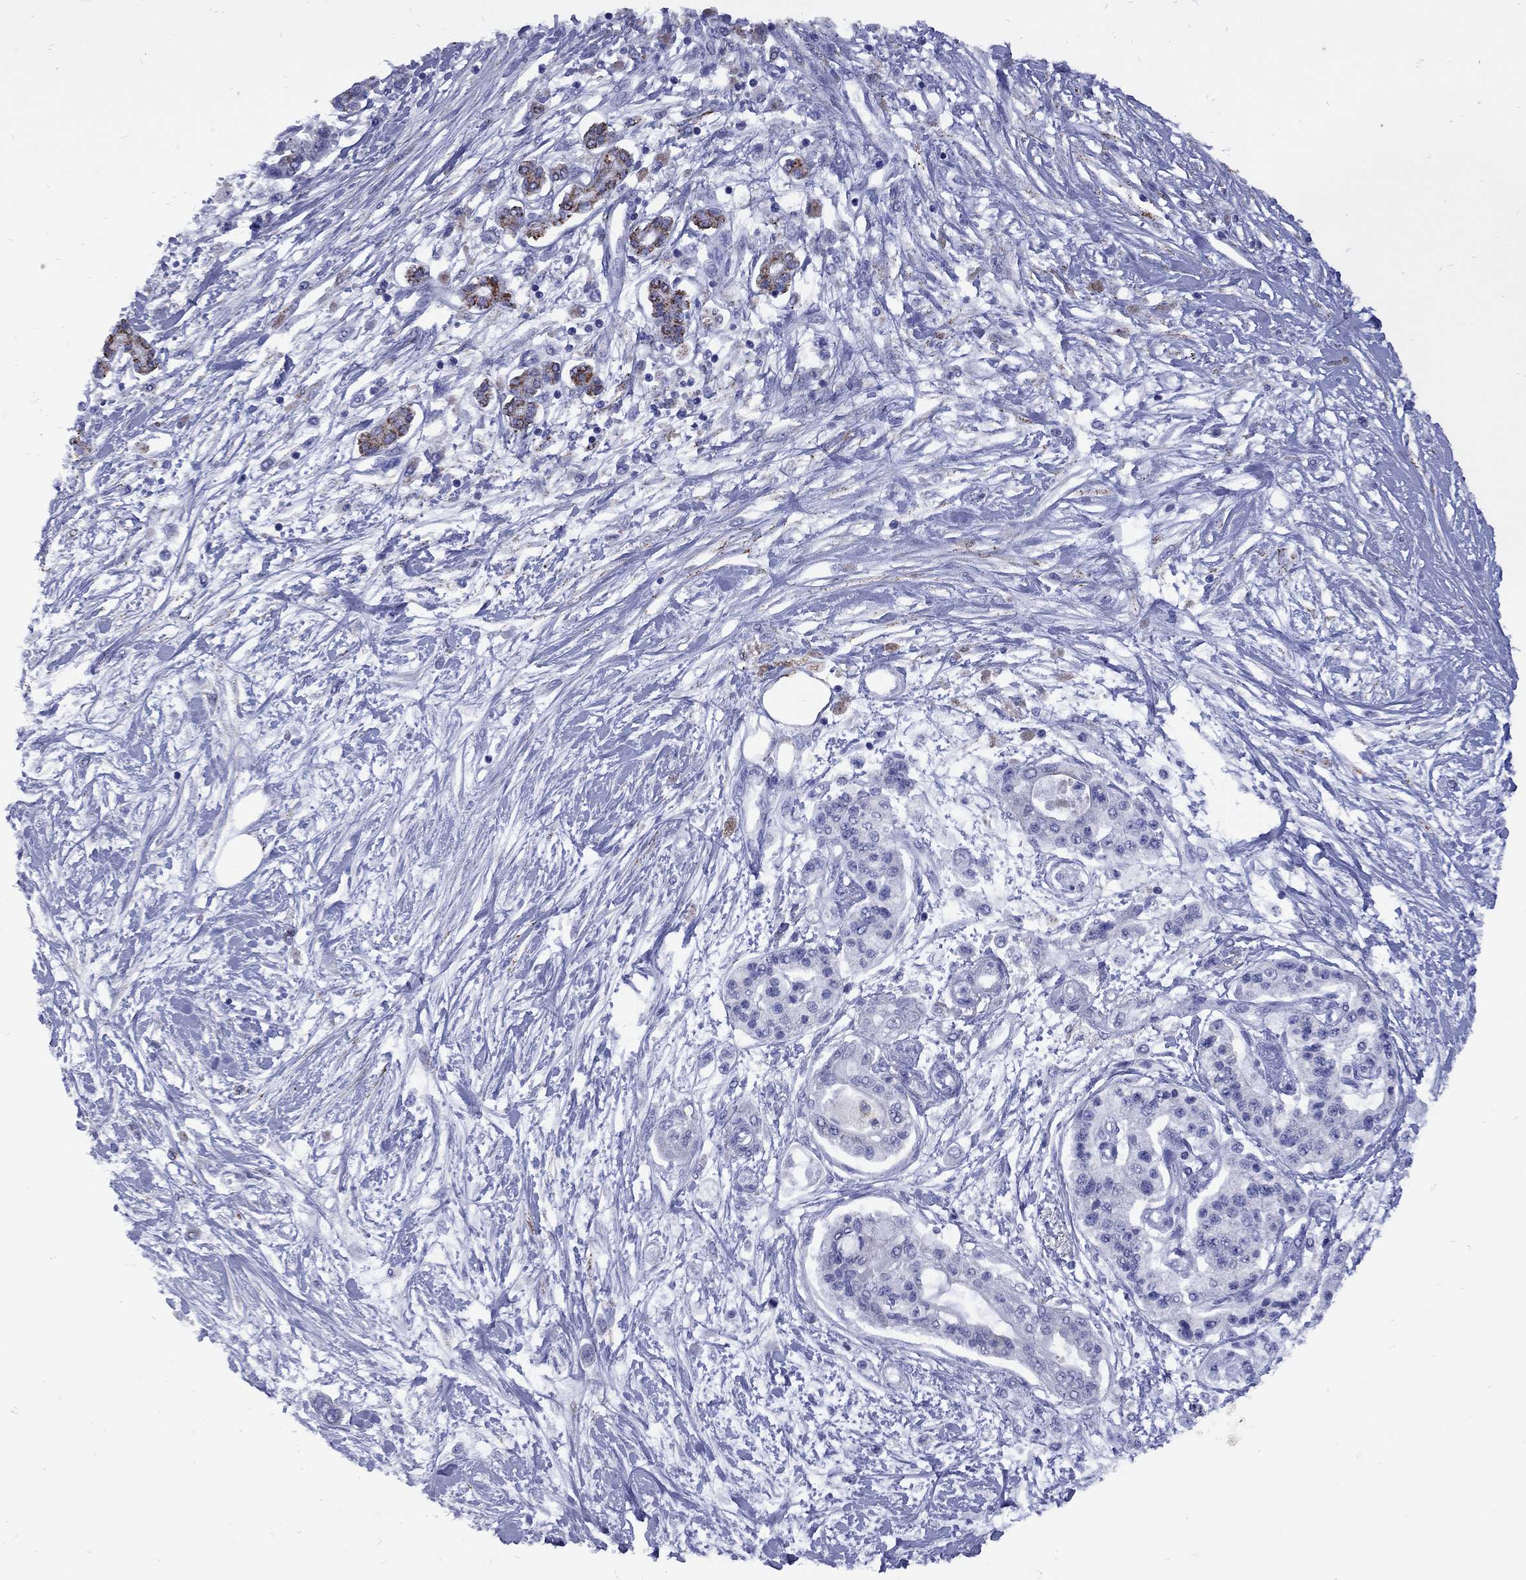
{"staining": {"intensity": "strong", "quantity": "<25%", "location": "cytoplasmic/membranous"}, "tissue": "pancreatic cancer", "cell_type": "Tumor cells", "image_type": "cancer", "snomed": [{"axis": "morphology", "description": "Adenocarcinoma, NOS"}, {"axis": "topography", "description": "Pancreas"}], "caption": "Brown immunohistochemical staining in human pancreatic cancer (adenocarcinoma) exhibits strong cytoplasmic/membranous staining in about <25% of tumor cells.", "gene": "SESTD1", "patient": {"sex": "female", "age": 77}}